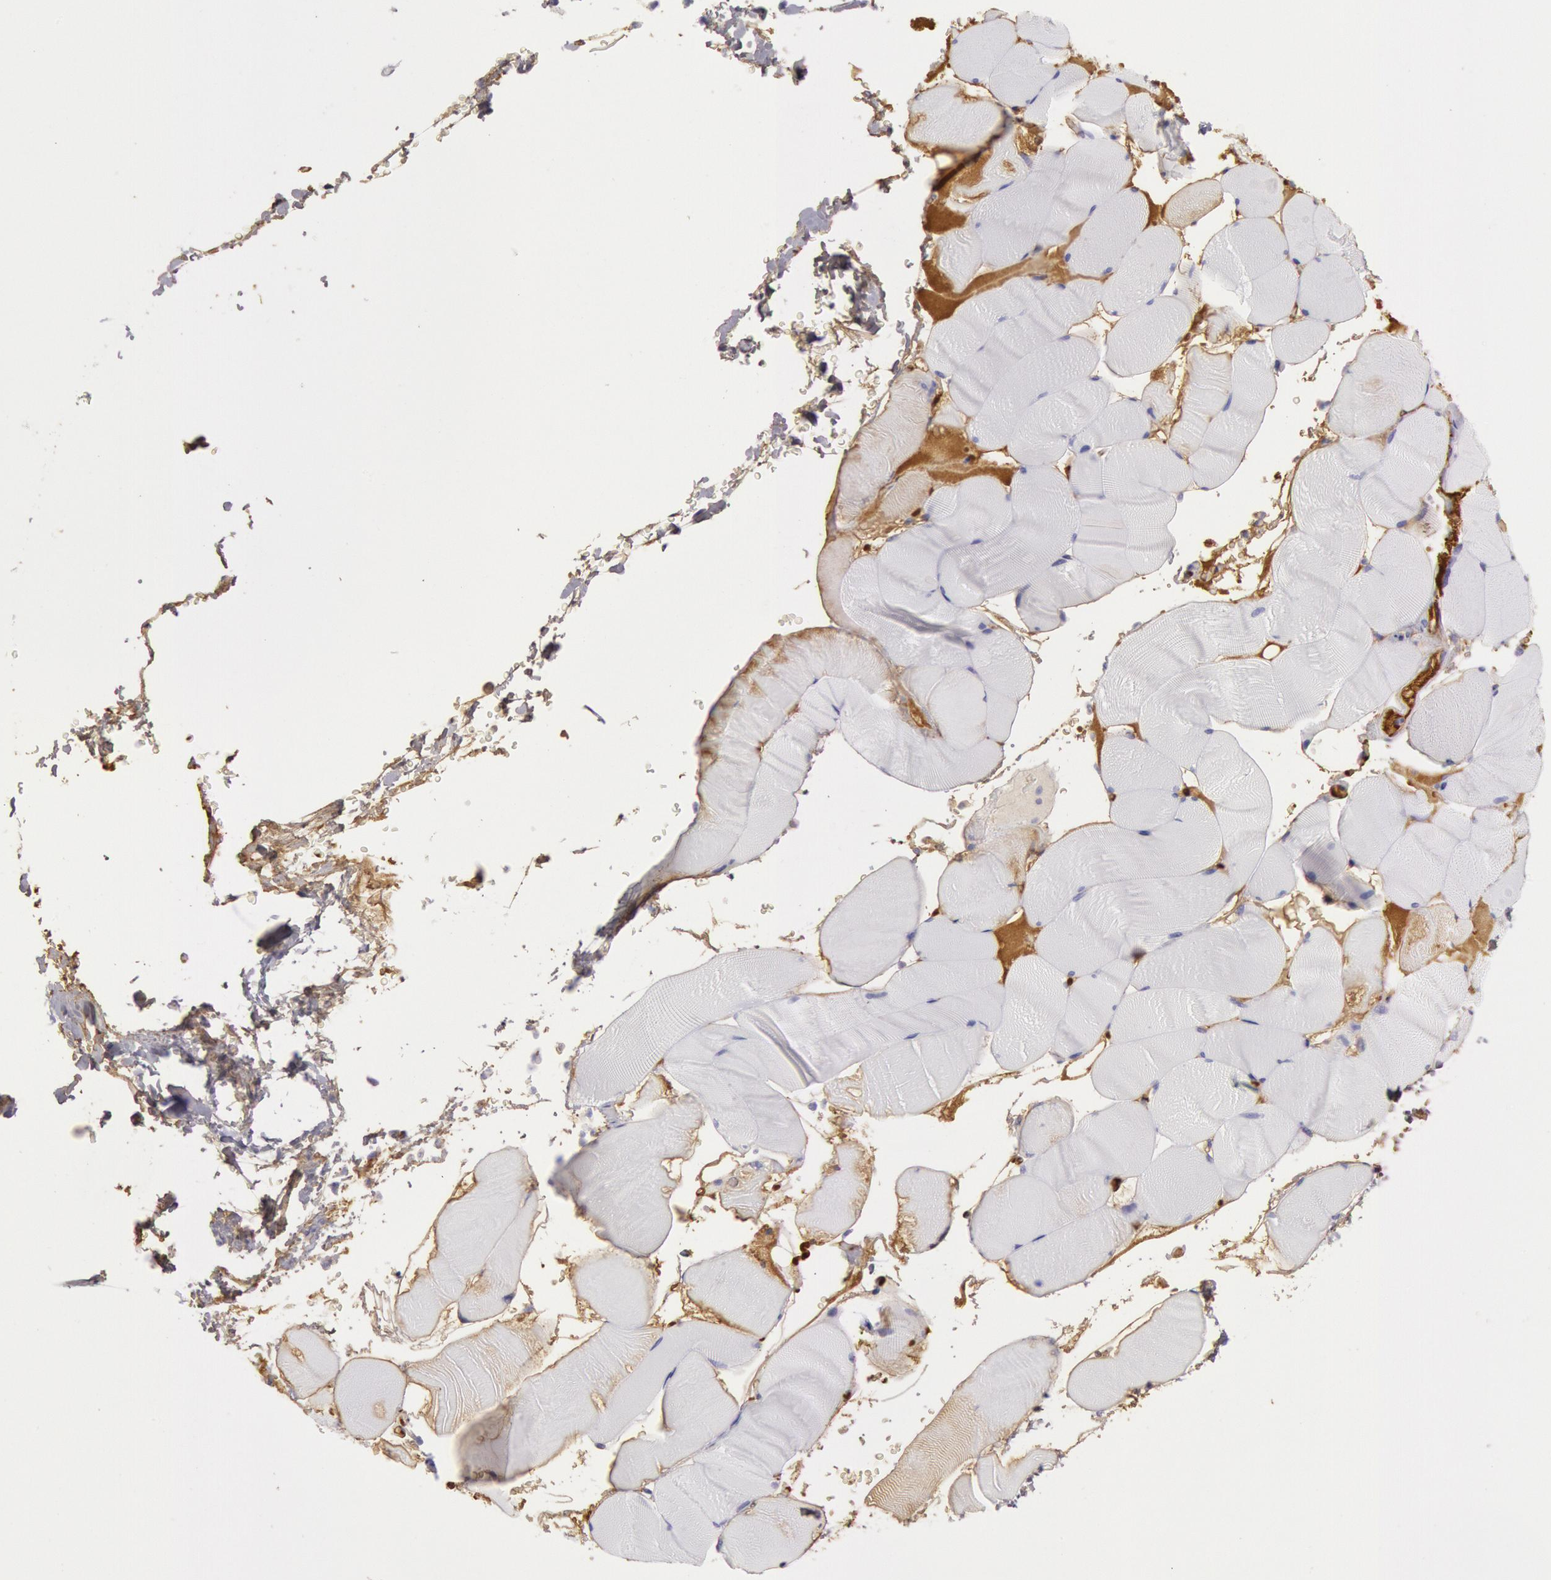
{"staining": {"intensity": "moderate", "quantity": "<25%", "location": "cytoplasmic/membranous"}, "tissue": "skeletal muscle", "cell_type": "Myocytes", "image_type": "normal", "snomed": [{"axis": "morphology", "description": "Normal tissue, NOS"}, {"axis": "topography", "description": "Skeletal muscle"}], "caption": "An immunohistochemistry (IHC) micrograph of benign tissue is shown. Protein staining in brown labels moderate cytoplasmic/membranous positivity in skeletal muscle within myocytes.", "gene": "IGHG1", "patient": {"sex": "male", "age": 62}}